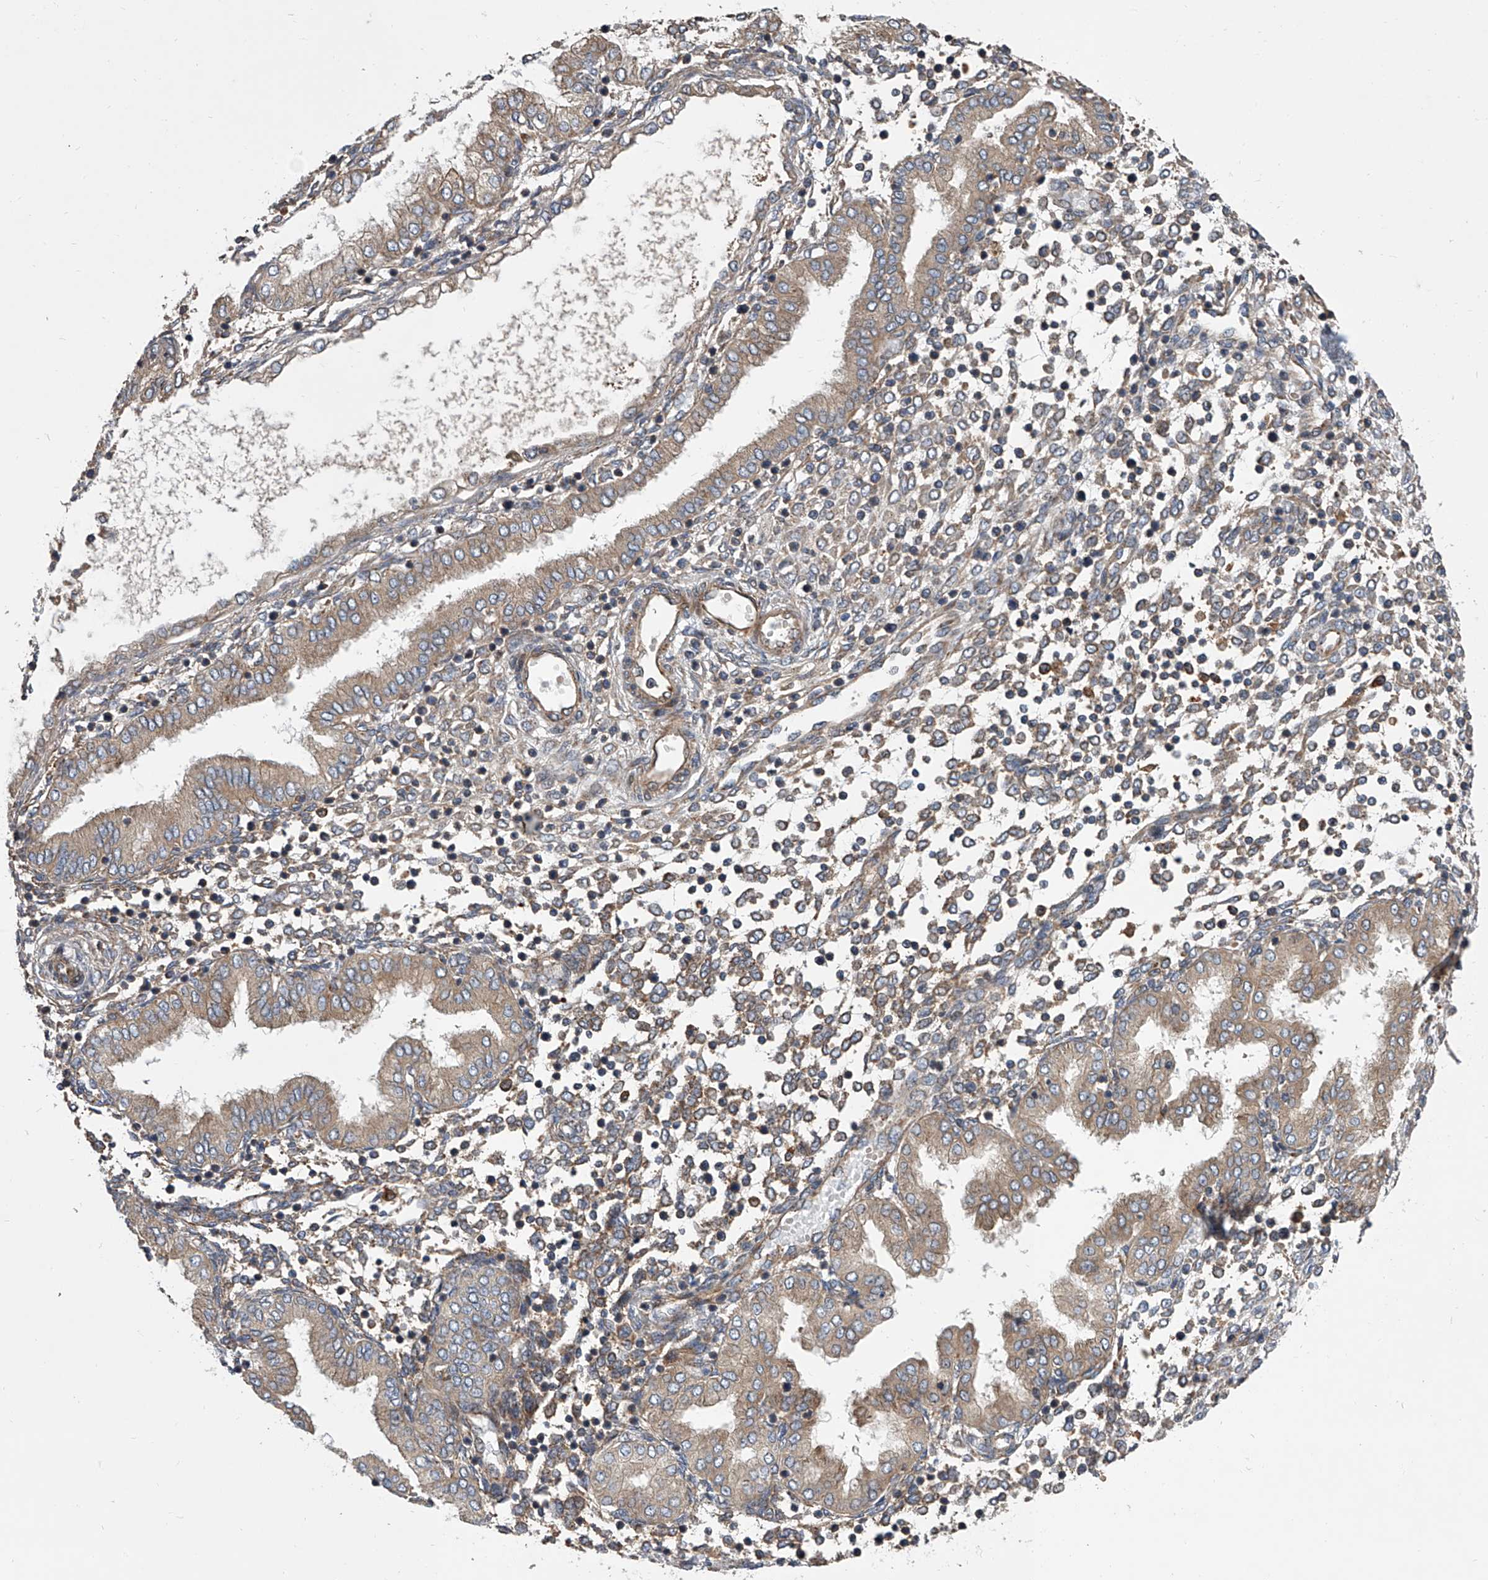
{"staining": {"intensity": "moderate", "quantity": "25%-75%", "location": "cytoplasmic/membranous"}, "tissue": "endometrium", "cell_type": "Cells in endometrial stroma", "image_type": "normal", "snomed": [{"axis": "morphology", "description": "Normal tissue, NOS"}, {"axis": "topography", "description": "Endometrium"}], "caption": "A brown stain highlights moderate cytoplasmic/membranous staining of a protein in cells in endometrial stroma of normal endometrium. (Stains: DAB in brown, nuclei in blue, Microscopy: brightfield microscopy at high magnification).", "gene": "USP47", "patient": {"sex": "female", "age": 53}}